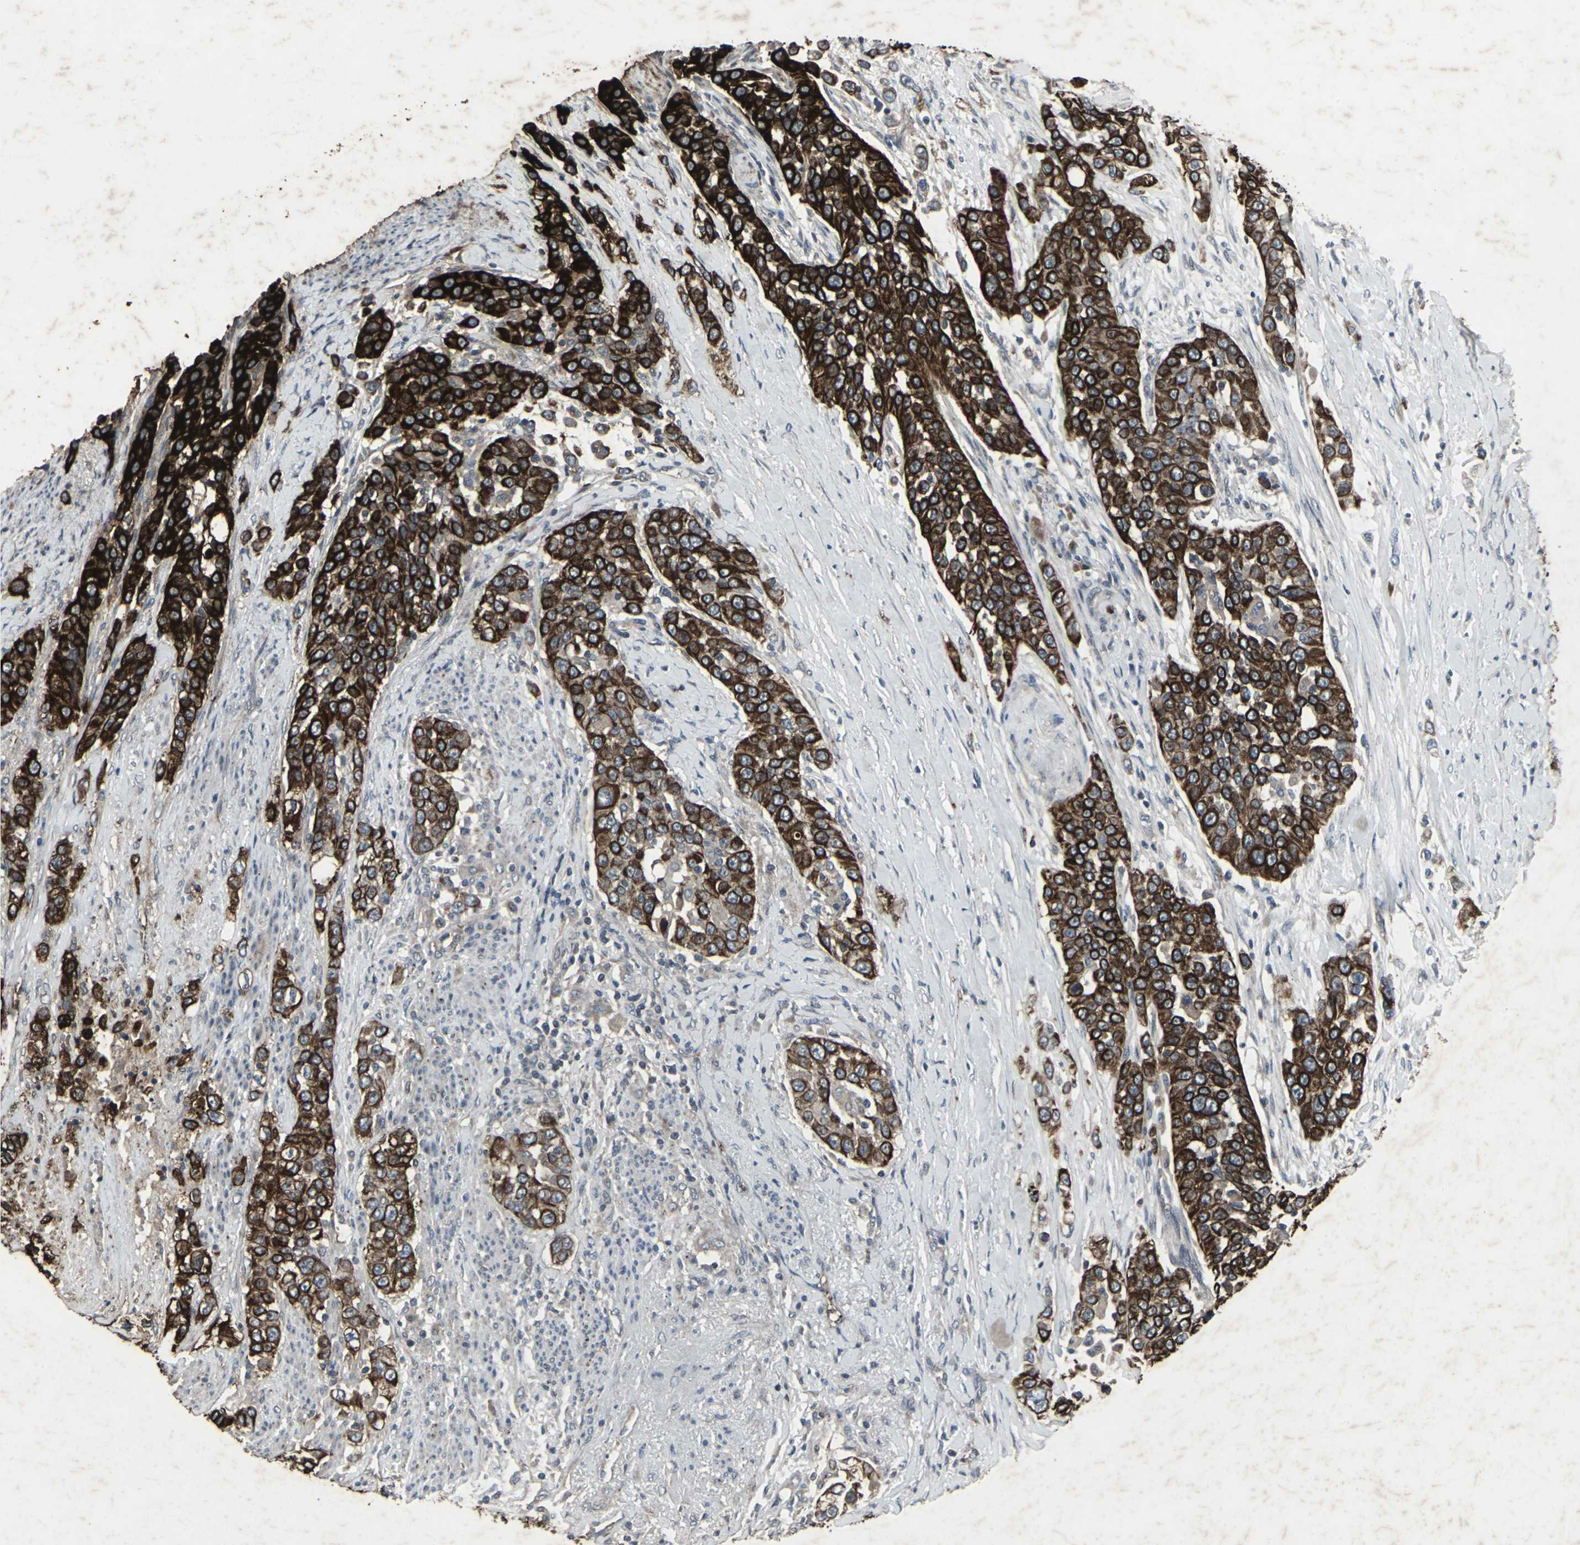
{"staining": {"intensity": "strong", "quantity": ">75%", "location": "cytoplasmic/membranous"}, "tissue": "urothelial cancer", "cell_type": "Tumor cells", "image_type": "cancer", "snomed": [{"axis": "morphology", "description": "Urothelial carcinoma, High grade"}, {"axis": "topography", "description": "Urinary bladder"}], "caption": "A brown stain shows strong cytoplasmic/membranous staining of a protein in urothelial carcinoma (high-grade) tumor cells.", "gene": "CCR9", "patient": {"sex": "female", "age": 80}}